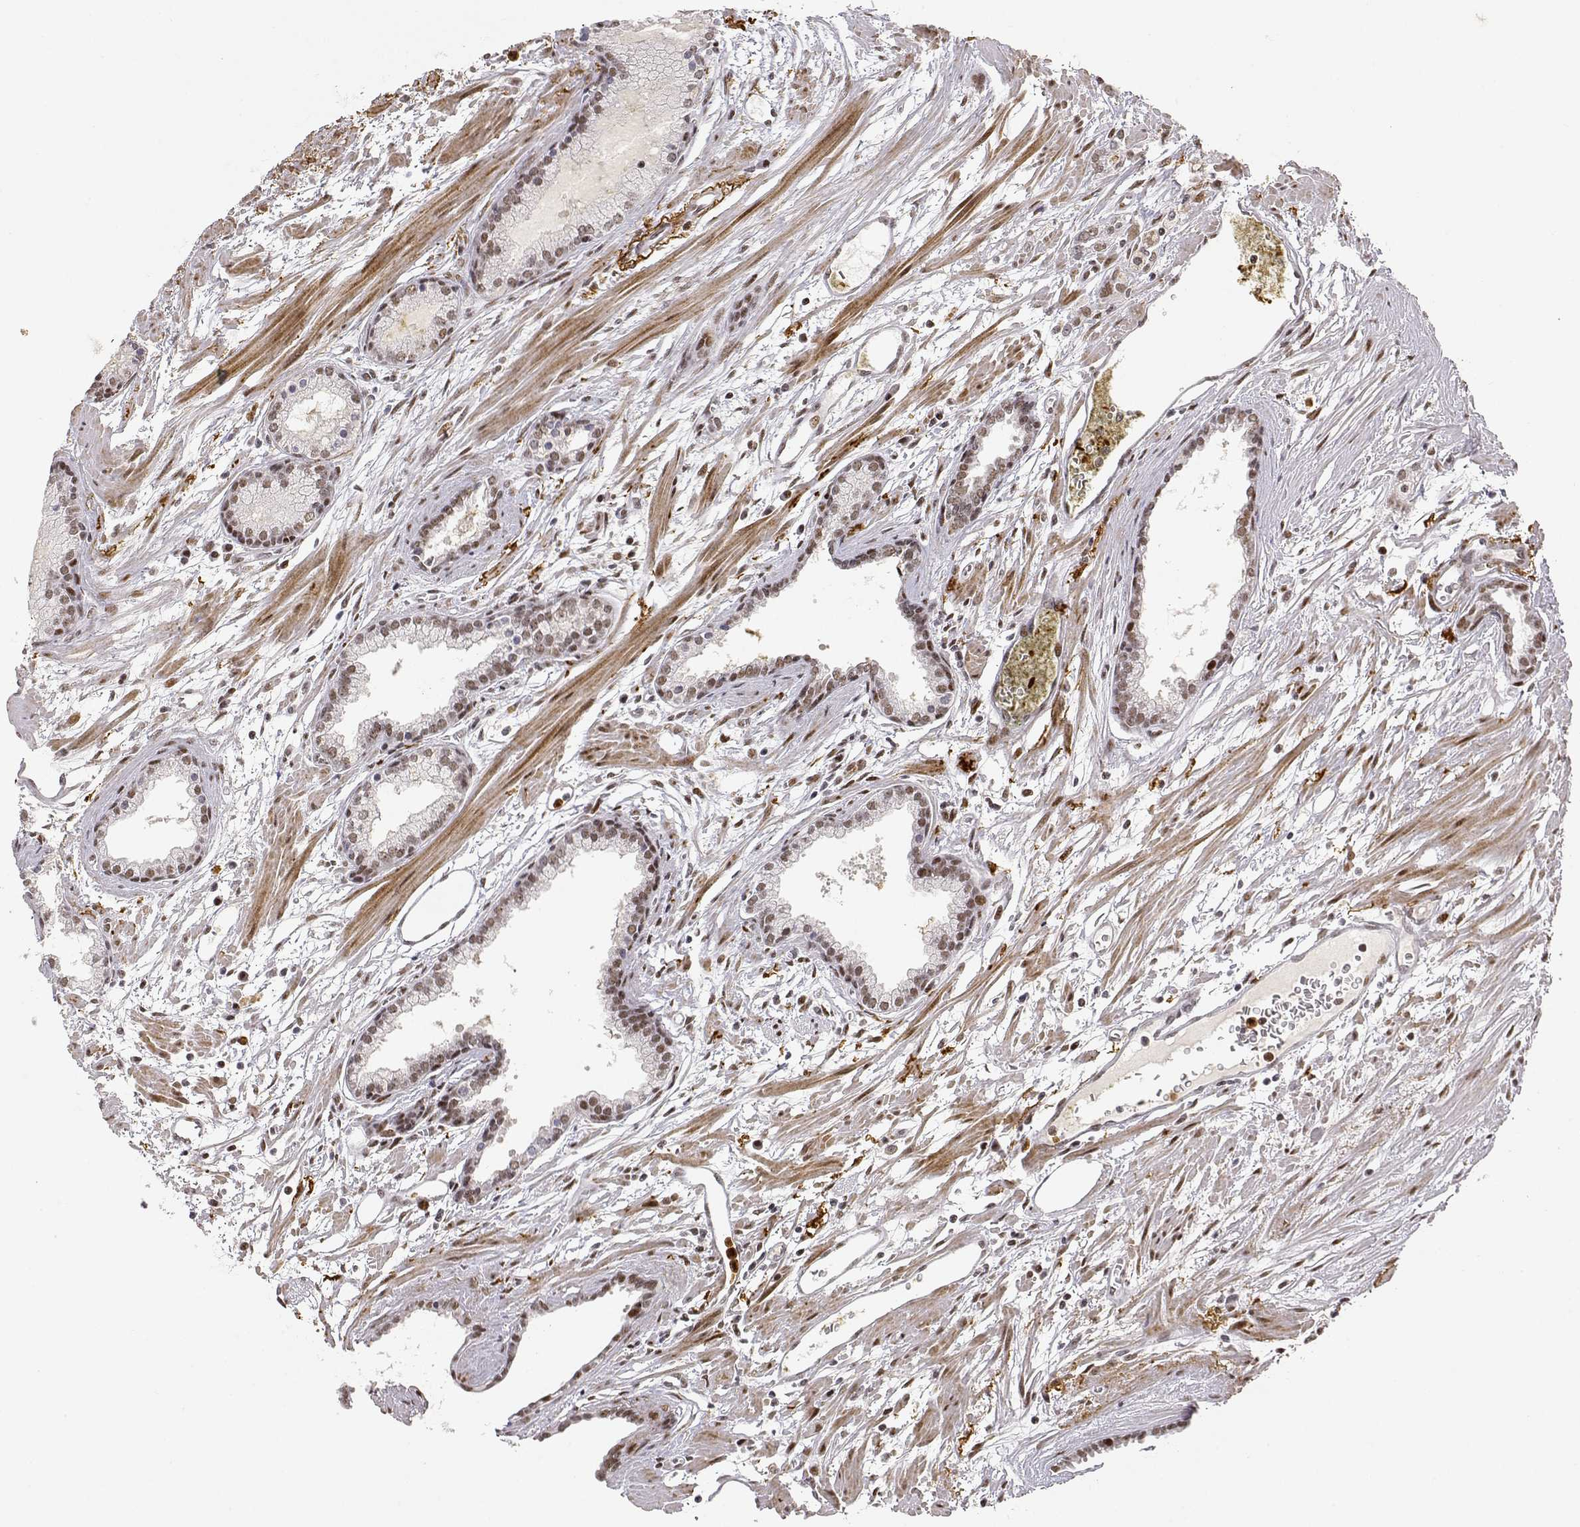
{"staining": {"intensity": "weak", "quantity": ">75%", "location": "nuclear"}, "tissue": "prostate cancer", "cell_type": "Tumor cells", "image_type": "cancer", "snomed": [{"axis": "morphology", "description": "Adenocarcinoma, High grade"}, {"axis": "topography", "description": "Prostate"}], "caption": "Brown immunohistochemical staining in human prostate cancer displays weak nuclear expression in about >75% of tumor cells.", "gene": "RSF1", "patient": {"sex": "male", "age": 68}}